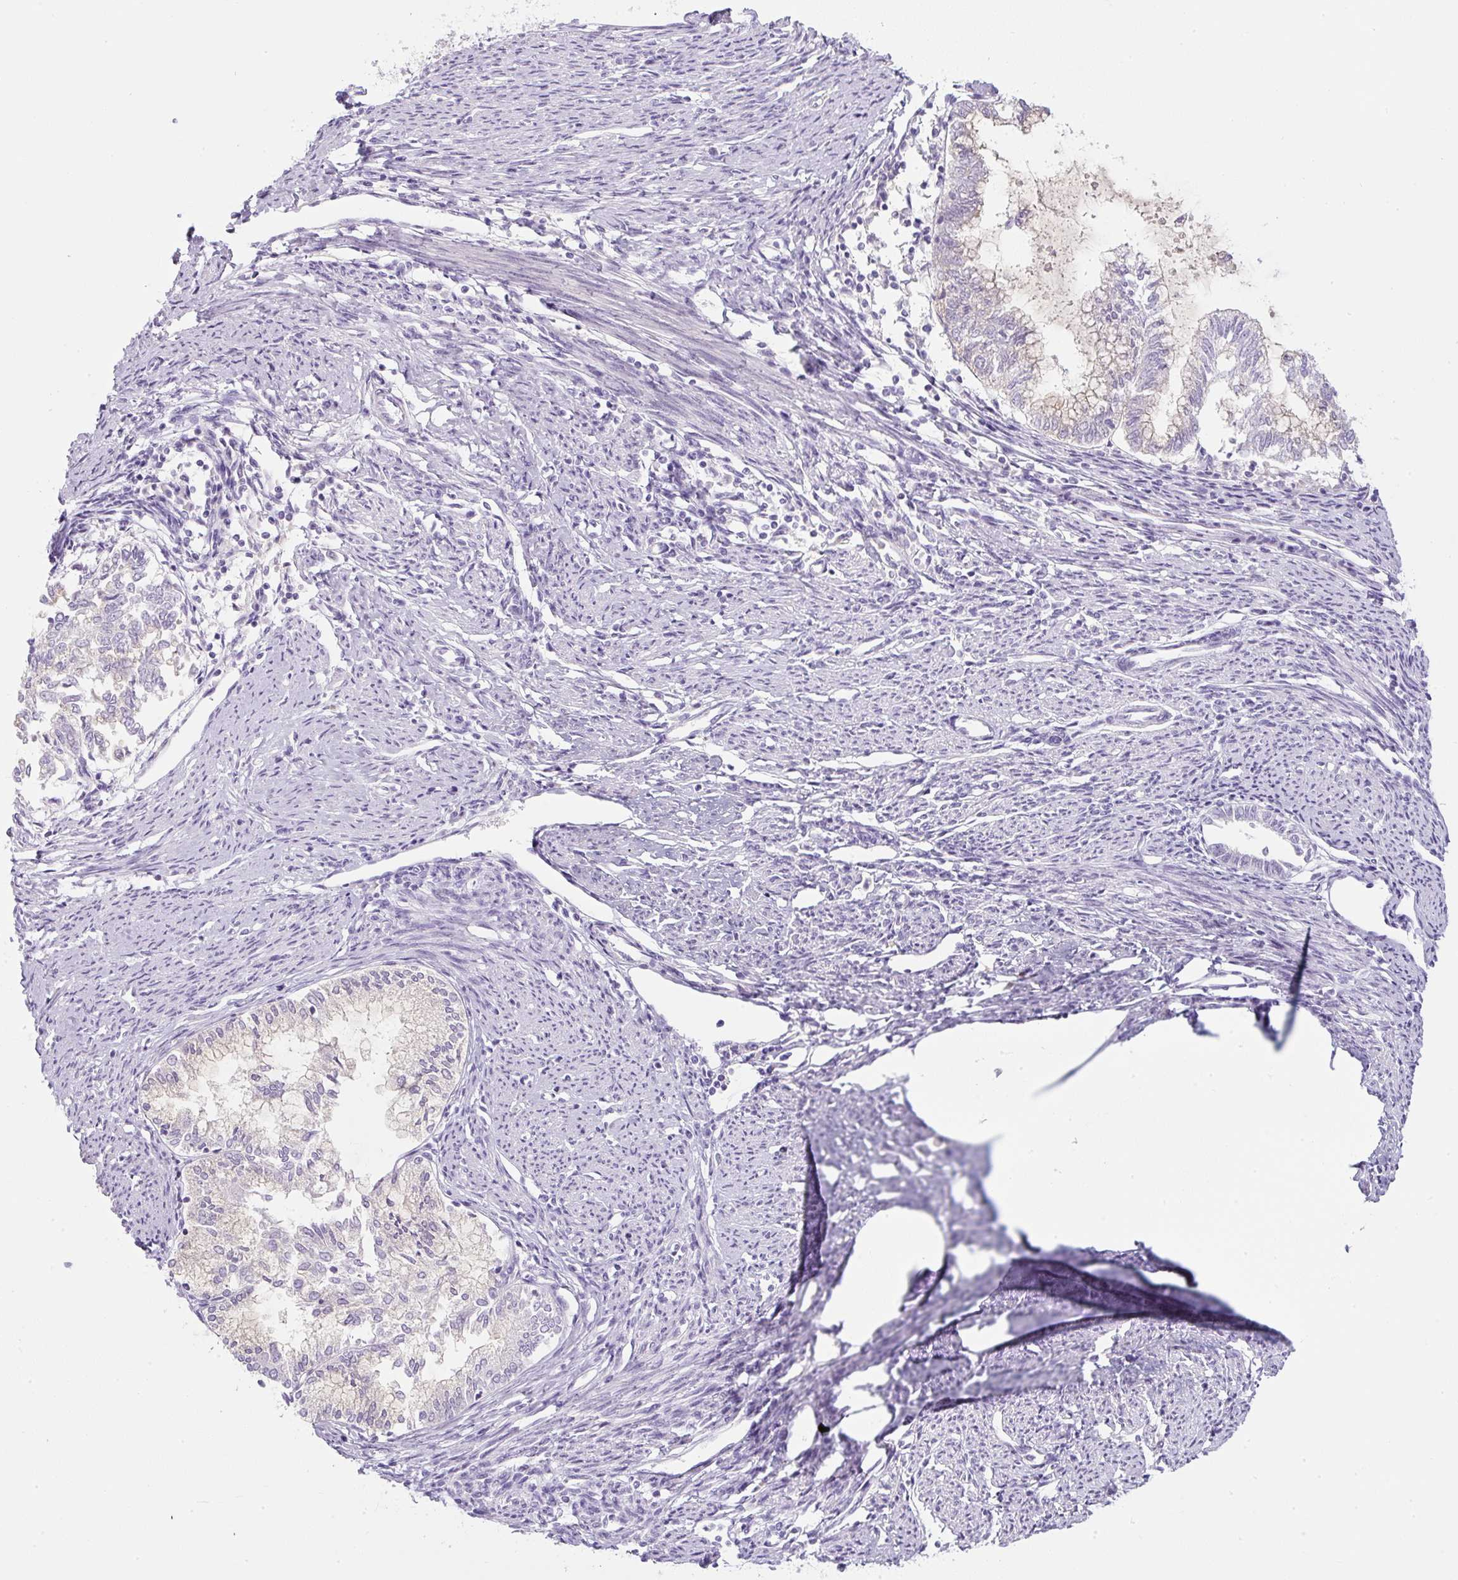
{"staining": {"intensity": "negative", "quantity": "none", "location": "none"}, "tissue": "endometrial cancer", "cell_type": "Tumor cells", "image_type": "cancer", "snomed": [{"axis": "morphology", "description": "Adenocarcinoma, NOS"}, {"axis": "topography", "description": "Endometrium"}], "caption": "The IHC photomicrograph has no significant expression in tumor cells of endometrial cancer (adenocarcinoma) tissue. Nuclei are stained in blue.", "gene": "FGFBP3", "patient": {"sex": "female", "age": 79}}